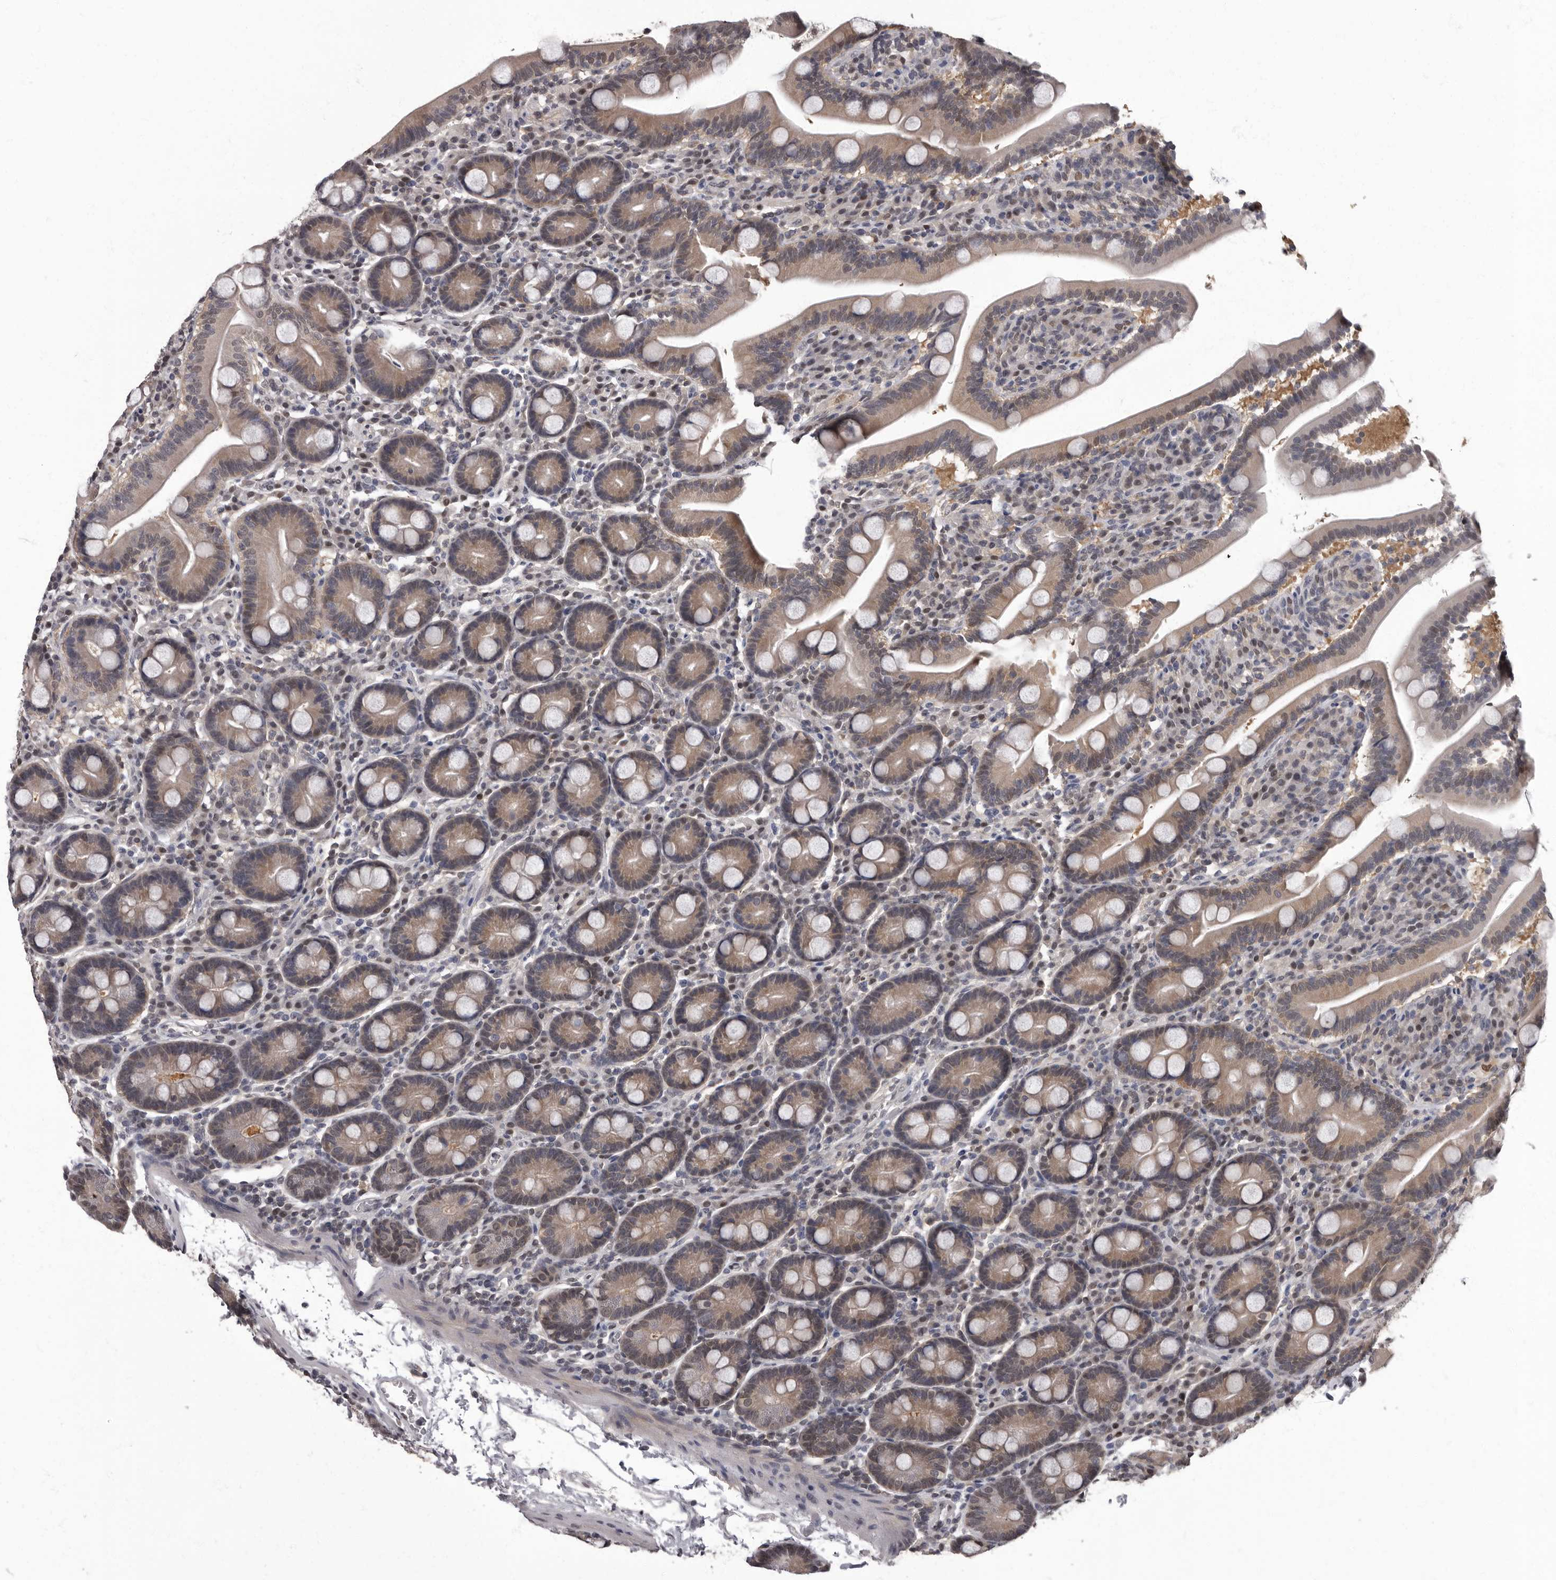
{"staining": {"intensity": "weak", "quantity": ">75%", "location": "cytoplasmic/membranous,nuclear"}, "tissue": "duodenum", "cell_type": "Glandular cells", "image_type": "normal", "snomed": [{"axis": "morphology", "description": "Normal tissue, NOS"}, {"axis": "topography", "description": "Duodenum"}], "caption": "DAB immunohistochemical staining of benign duodenum displays weak cytoplasmic/membranous,nuclear protein staining in about >75% of glandular cells.", "gene": "C1orf50", "patient": {"sex": "male", "age": 35}}